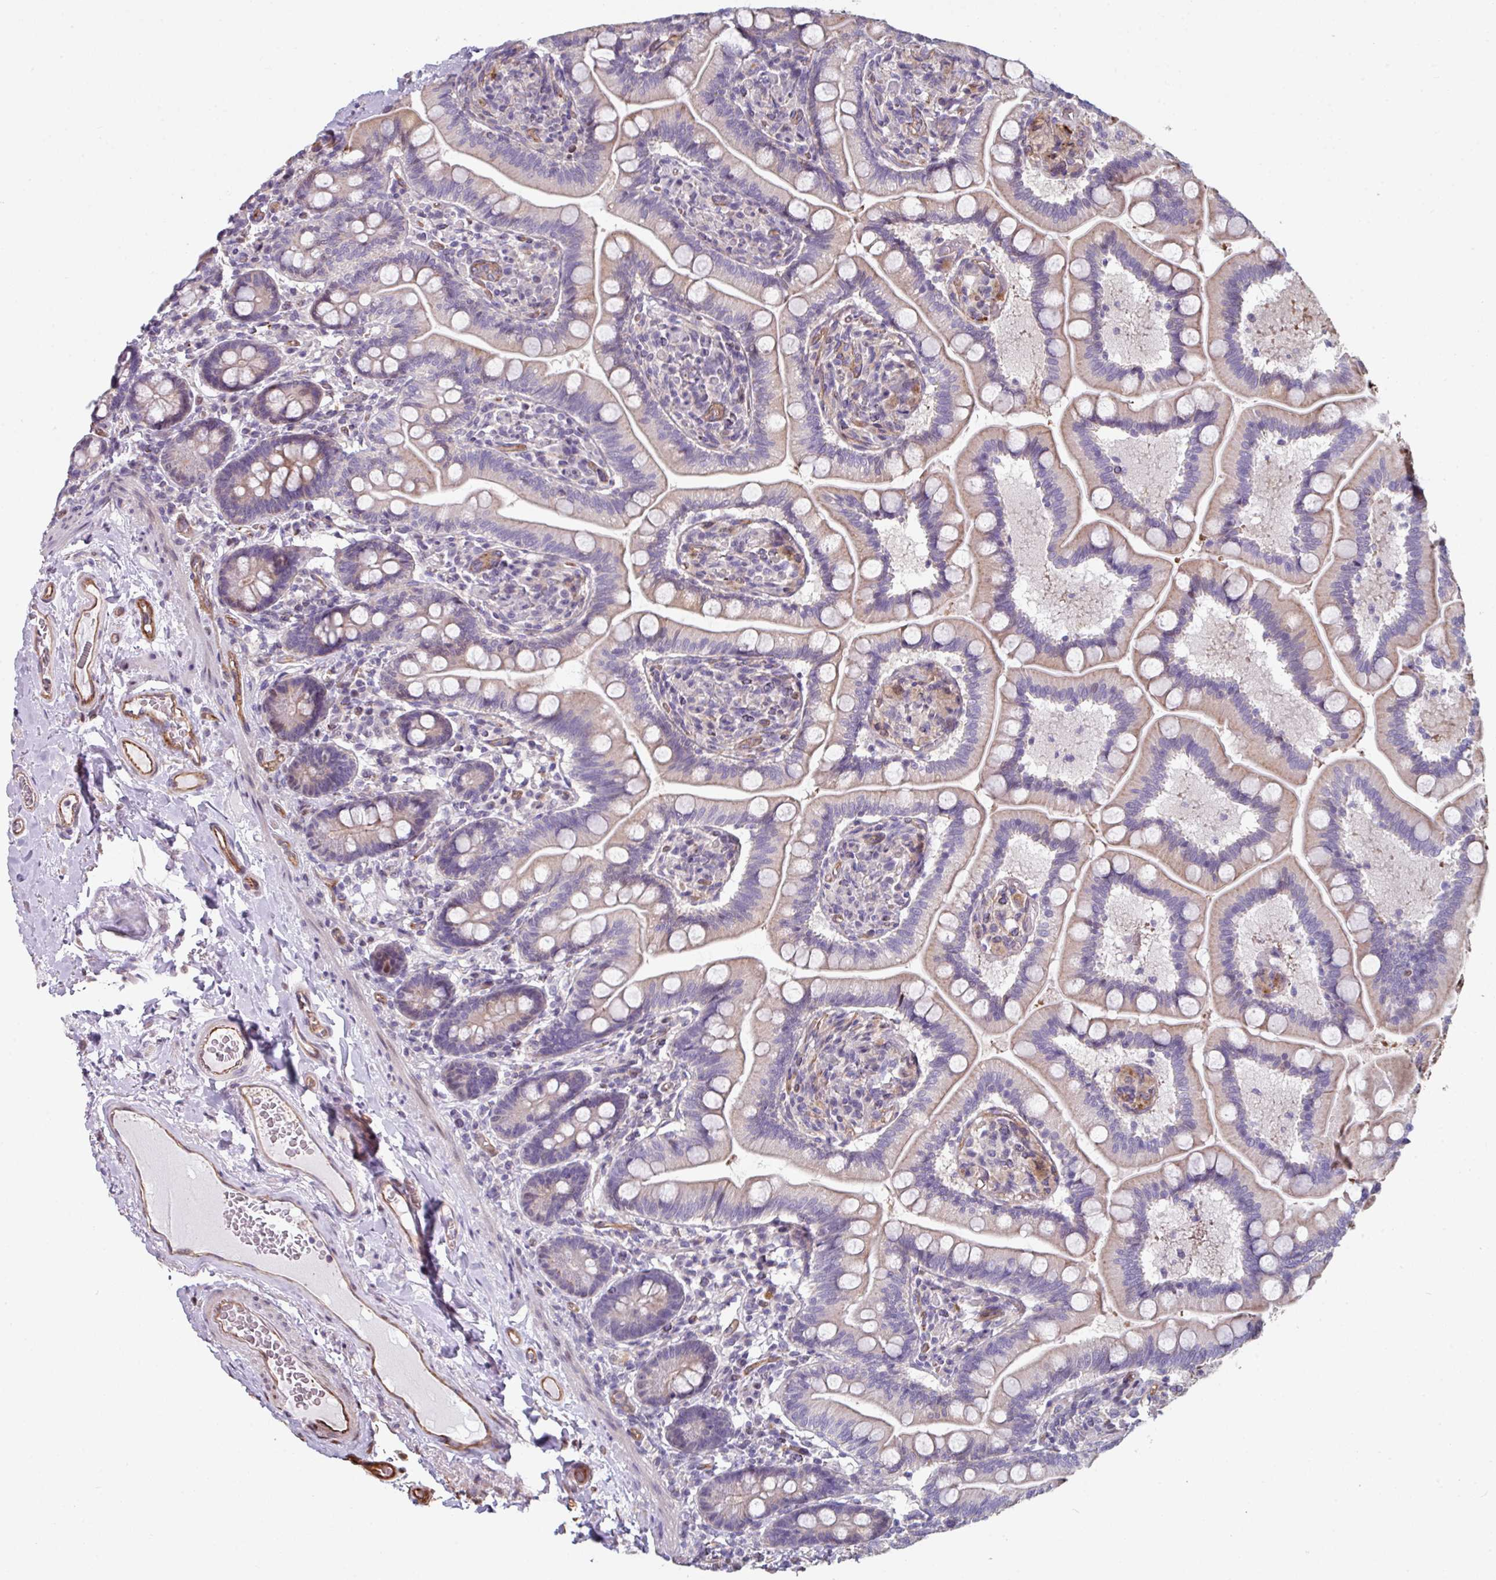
{"staining": {"intensity": "moderate", "quantity": "25%-75%", "location": "cytoplasmic/membranous"}, "tissue": "small intestine", "cell_type": "Glandular cells", "image_type": "normal", "snomed": [{"axis": "morphology", "description": "Normal tissue, NOS"}, {"axis": "topography", "description": "Small intestine"}], "caption": "This image reveals immunohistochemistry (IHC) staining of normal small intestine, with medium moderate cytoplasmic/membranous expression in approximately 25%-75% of glandular cells.", "gene": "ANO9", "patient": {"sex": "female", "age": 64}}